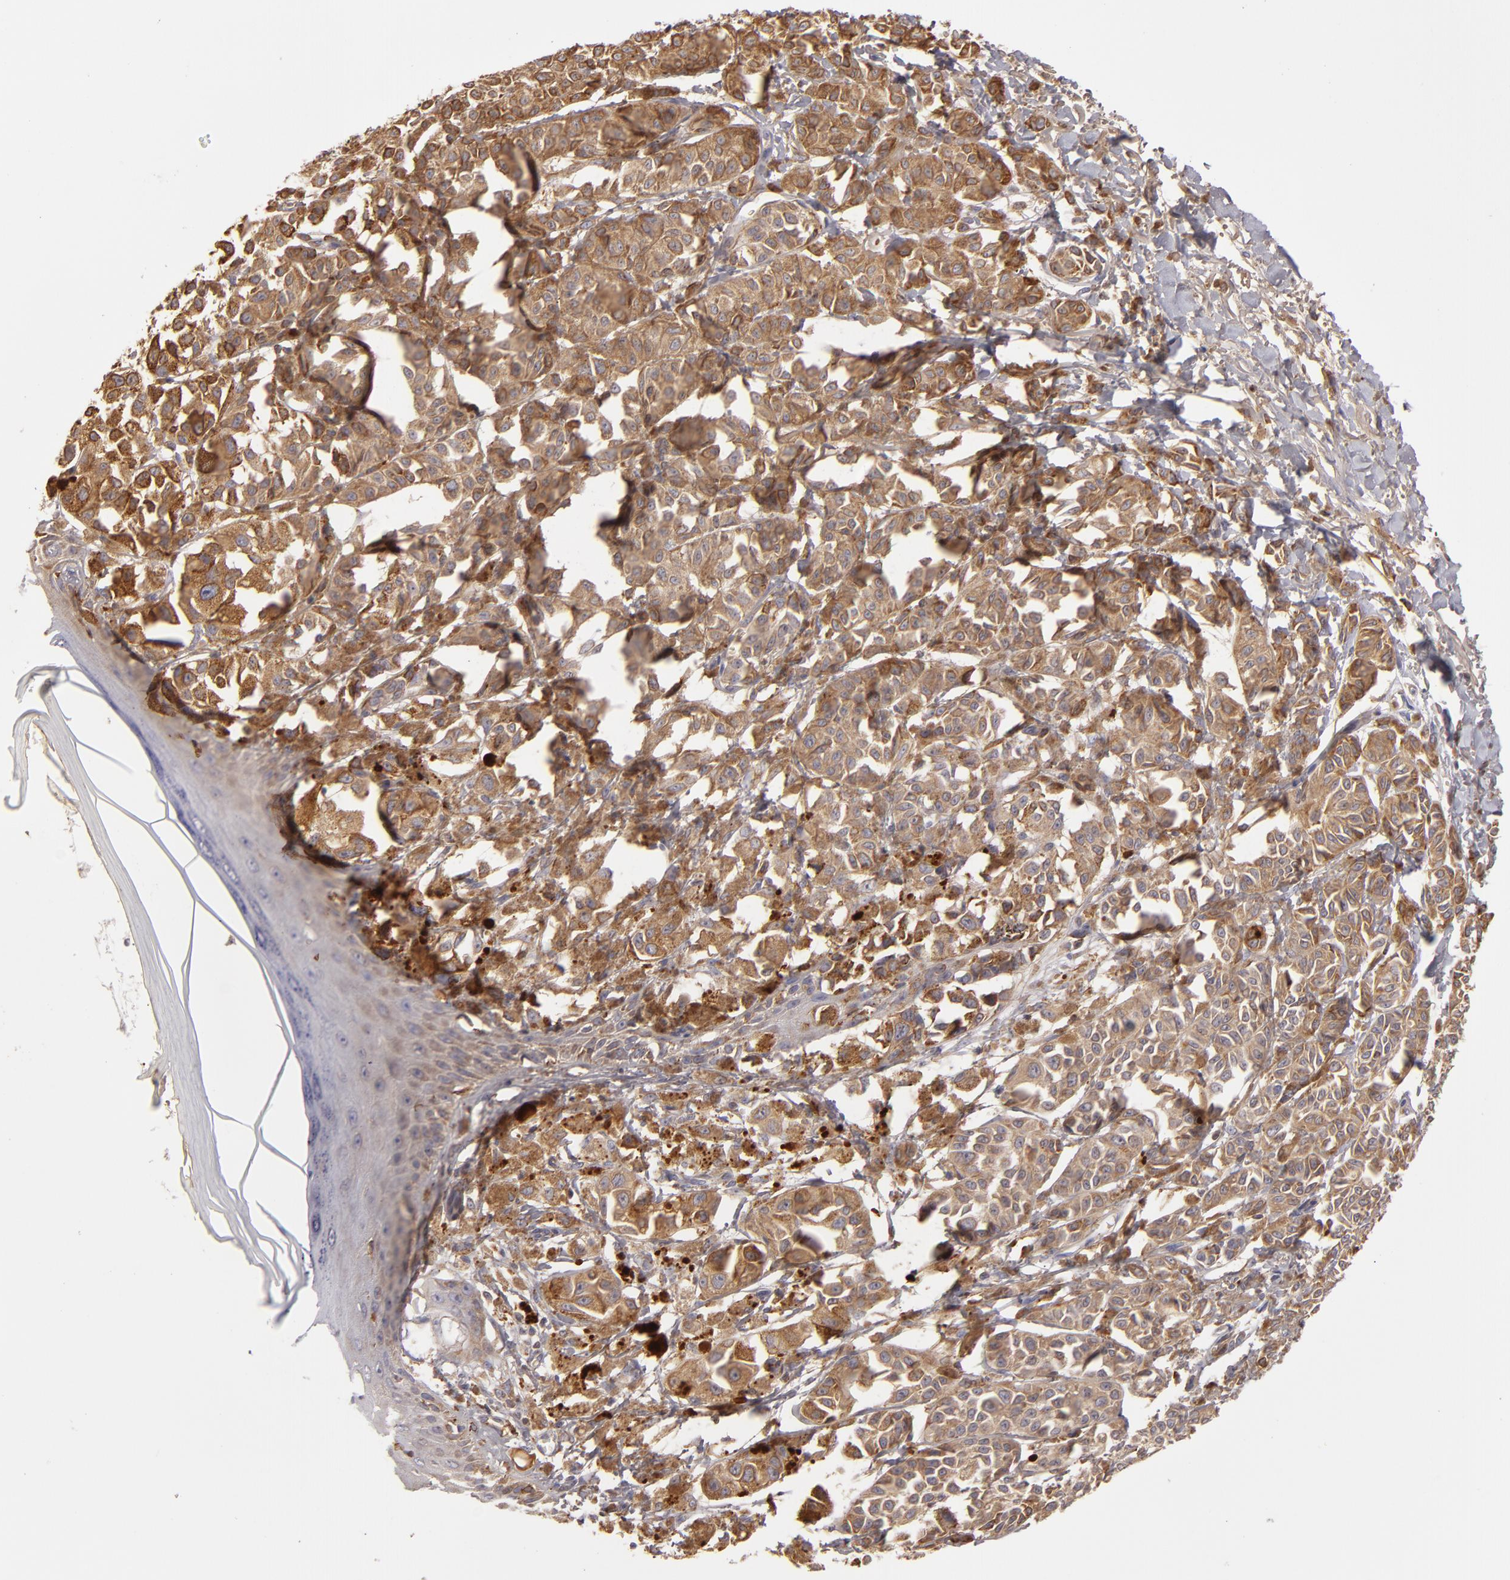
{"staining": {"intensity": "moderate", "quantity": ">75%", "location": "cytoplasmic/membranous"}, "tissue": "melanoma", "cell_type": "Tumor cells", "image_type": "cancer", "snomed": [{"axis": "morphology", "description": "Malignant melanoma, NOS"}, {"axis": "topography", "description": "Skin"}], "caption": "The micrograph demonstrates immunohistochemical staining of malignant melanoma. There is moderate cytoplasmic/membranous expression is present in approximately >75% of tumor cells. (DAB (3,3'-diaminobenzidine) = brown stain, brightfield microscopy at high magnification).", "gene": "CFB", "patient": {"sex": "male", "age": 76}}